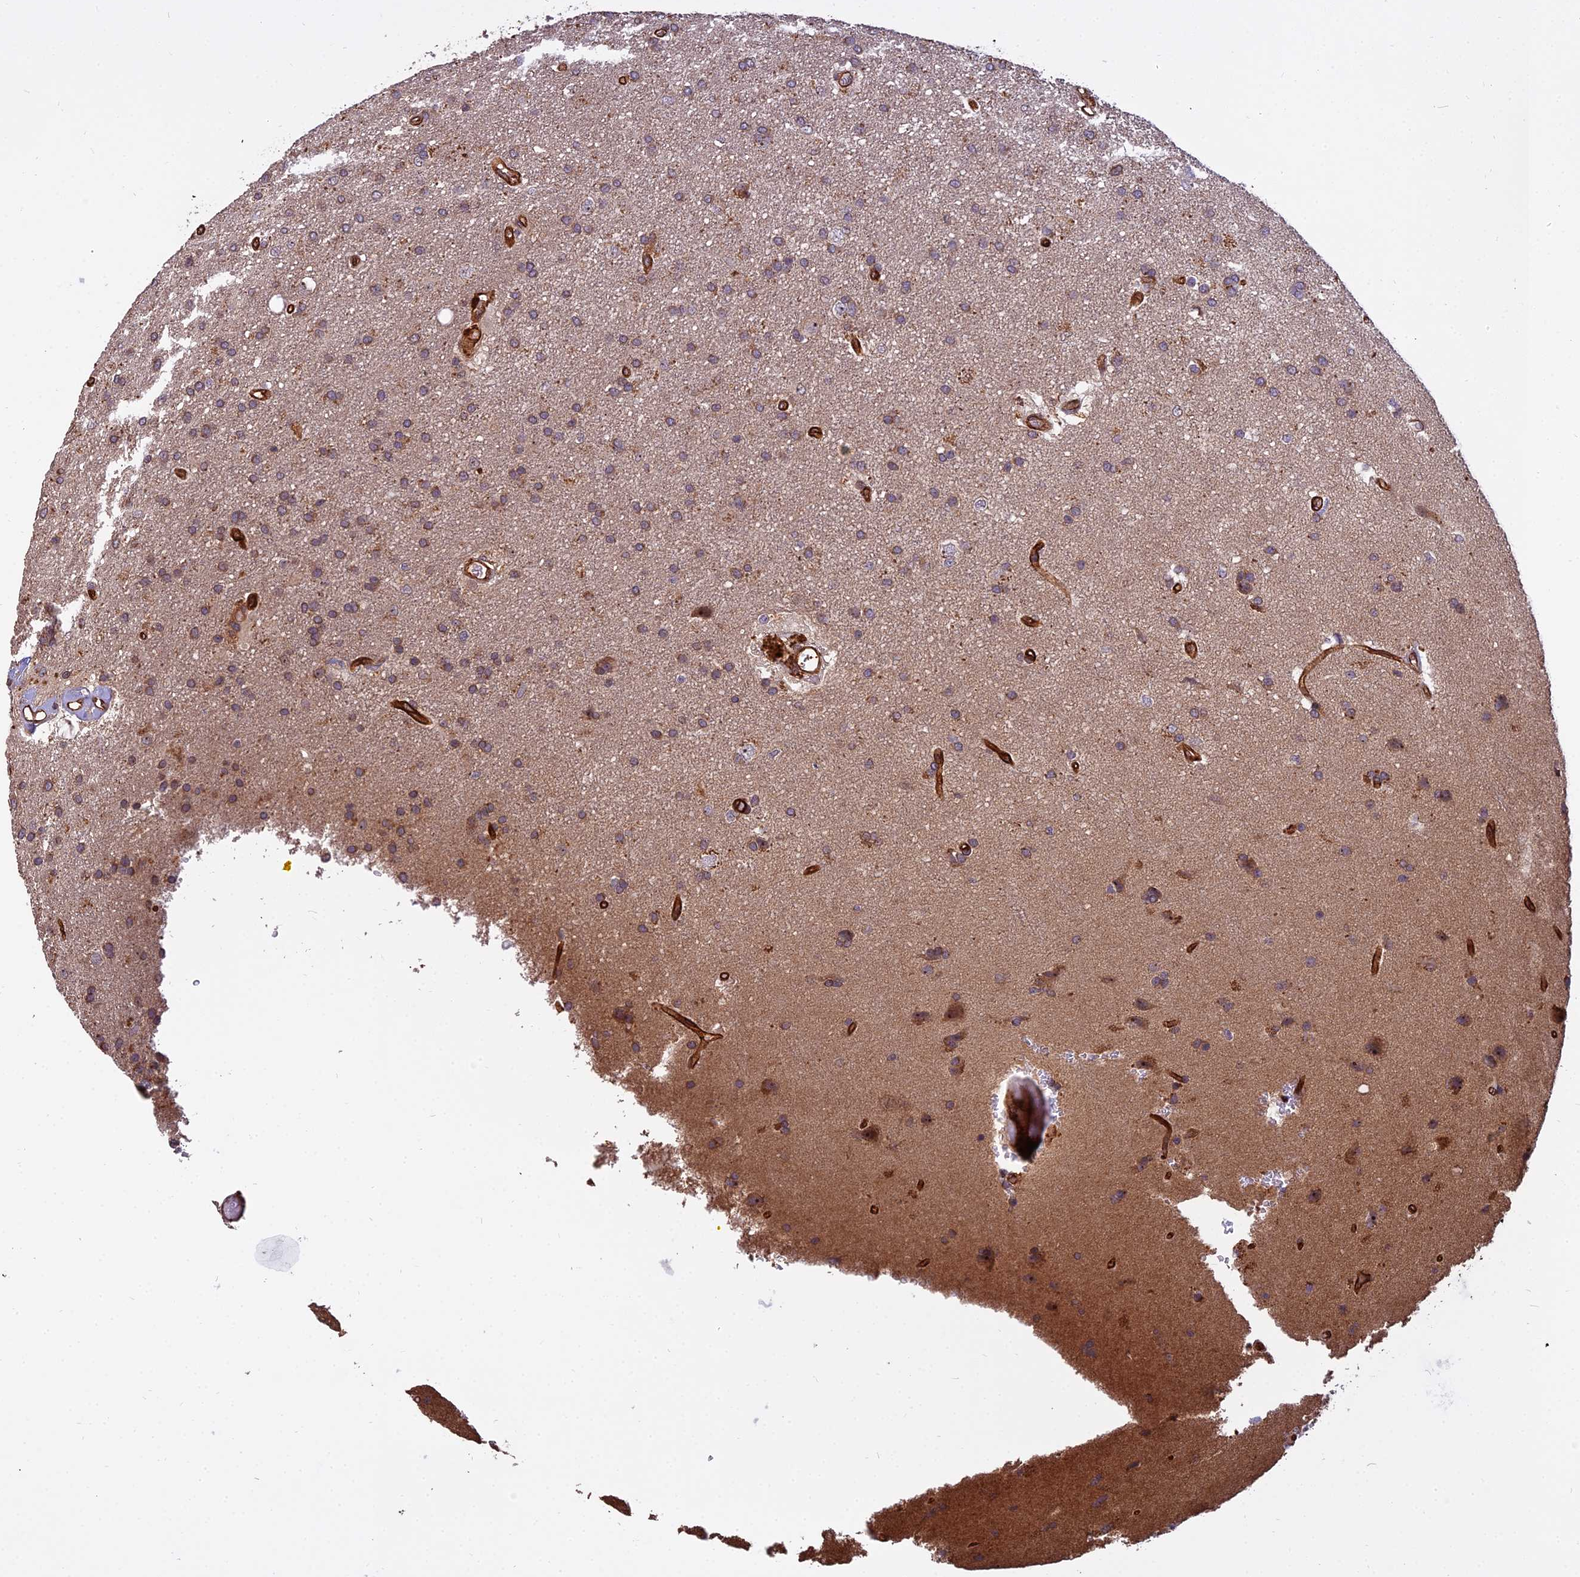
{"staining": {"intensity": "moderate", "quantity": "25%-75%", "location": "cytoplasmic/membranous"}, "tissue": "glioma", "cell_type": "Tumor cells", "image_type": "cancer", "snomed": [{"axis": "morphology", "description": "Glioma, malignant, Low grade"}, {"axis": "topography", "description": "Brain"}], "caption": "Brown immunohistochemical staining in glioma reveals moderate cytoplasmic/membranous staining in about 25%-75% of tumor cells. Using DAB (3,3'-diaminobenzidine) (brown) and hematoxylin (blue) stains, captured at high magnification using brightfield microscopy.", "gene": "TCEA3", "patient": {"sex": "male", "age": 66}}